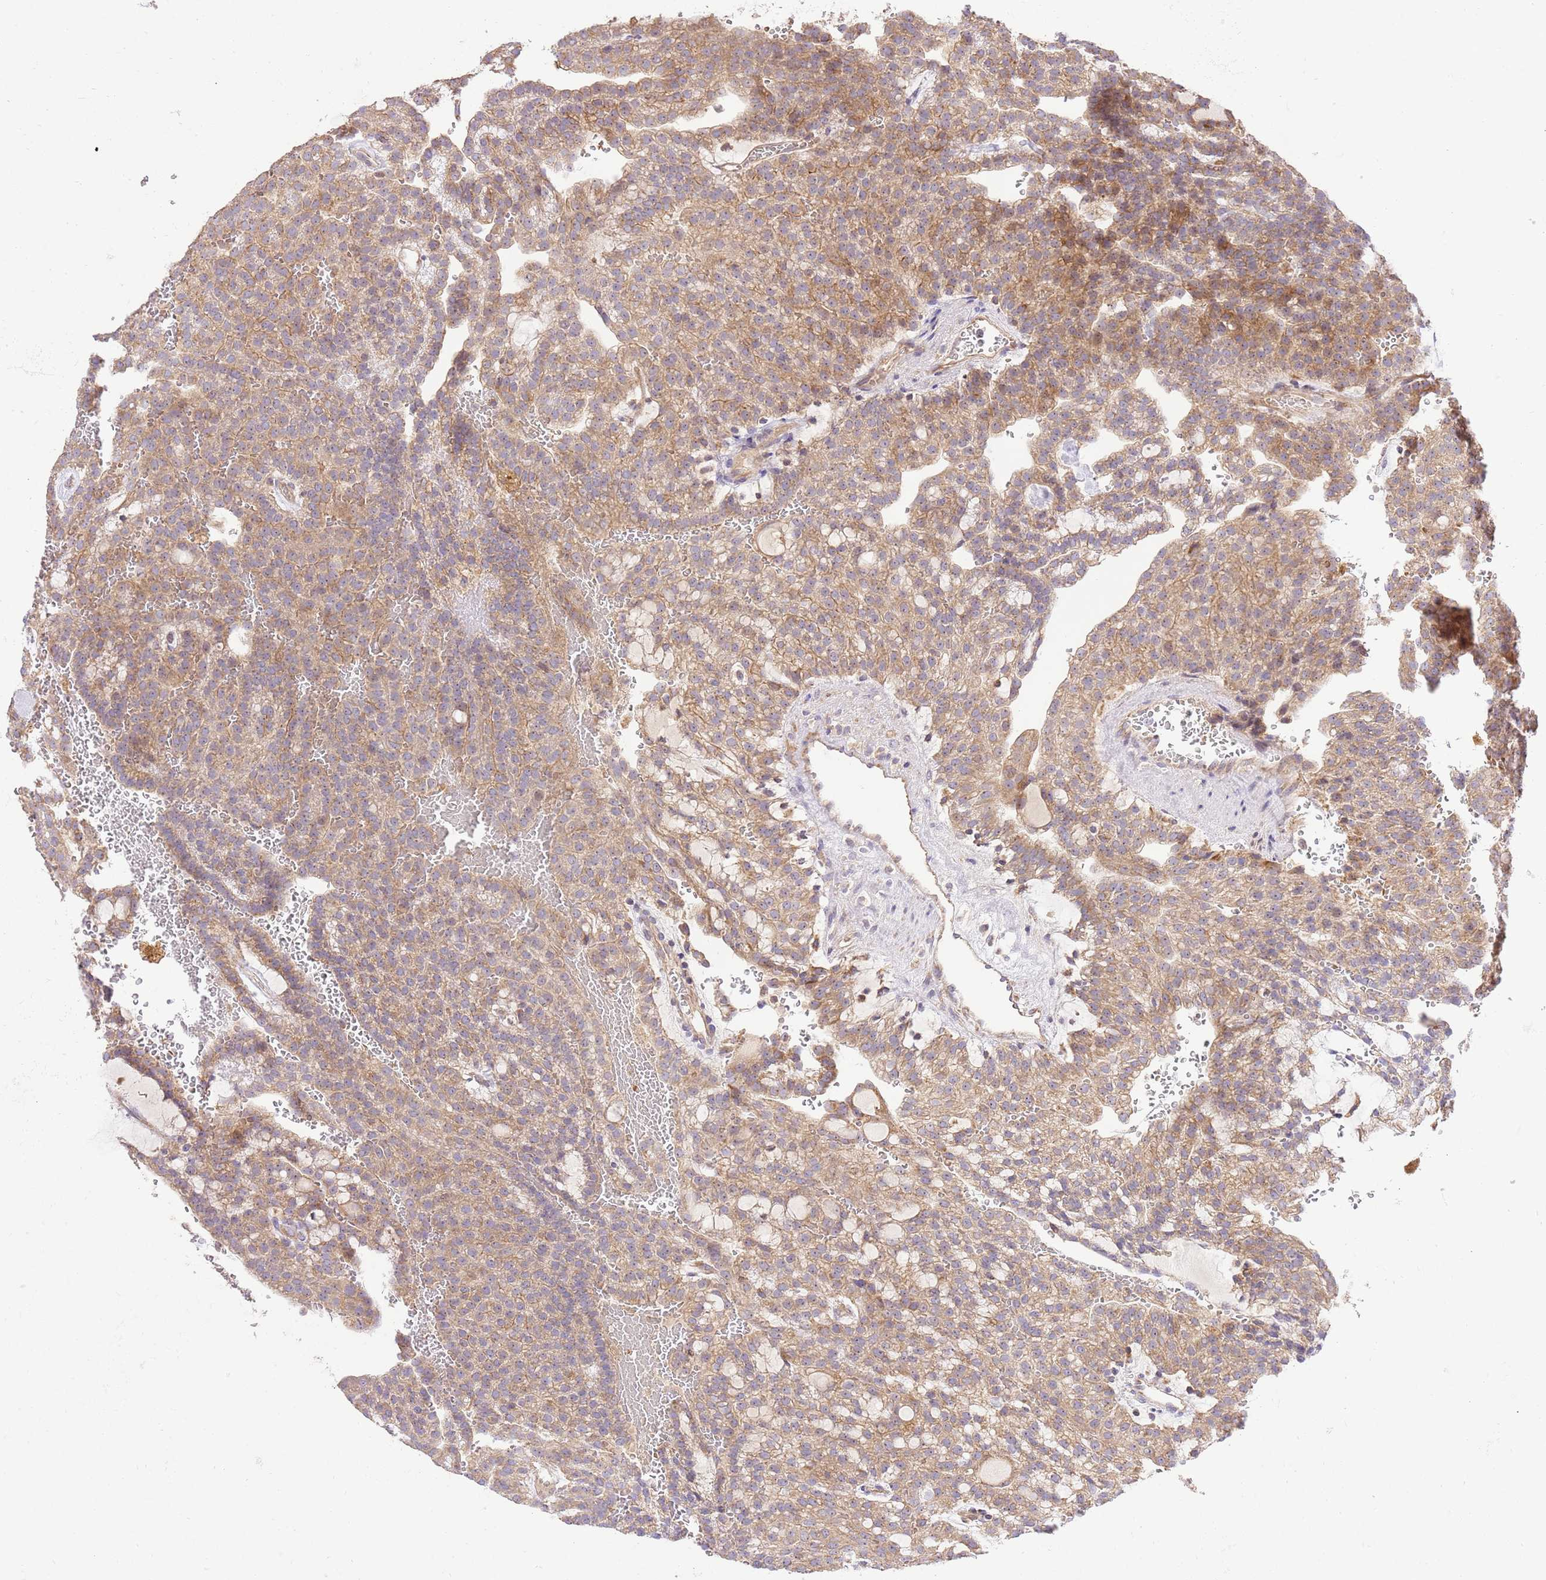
{"staining": {"intensity": "moderate", "quantity": ">75%", "location": "cytoplasmic/membranous"}, "tissue": "renal cancer", "cell_type": "Tumor cells", "image_type": "cancer", "snomed": [{"axis": "morphology", "description": "Adenocarcinoma, NOS"}, {"axis": "topography", "description": "Kidney"}], "caption": "Brown immunohistochemical staining in human renal cancer (adenocarcinoma) shows moderate cytoplasmic/membranous expression in about >75% of tumor cells.", "gene": "SPATA2L", "patient": {"sex": "male", "age": 63}}